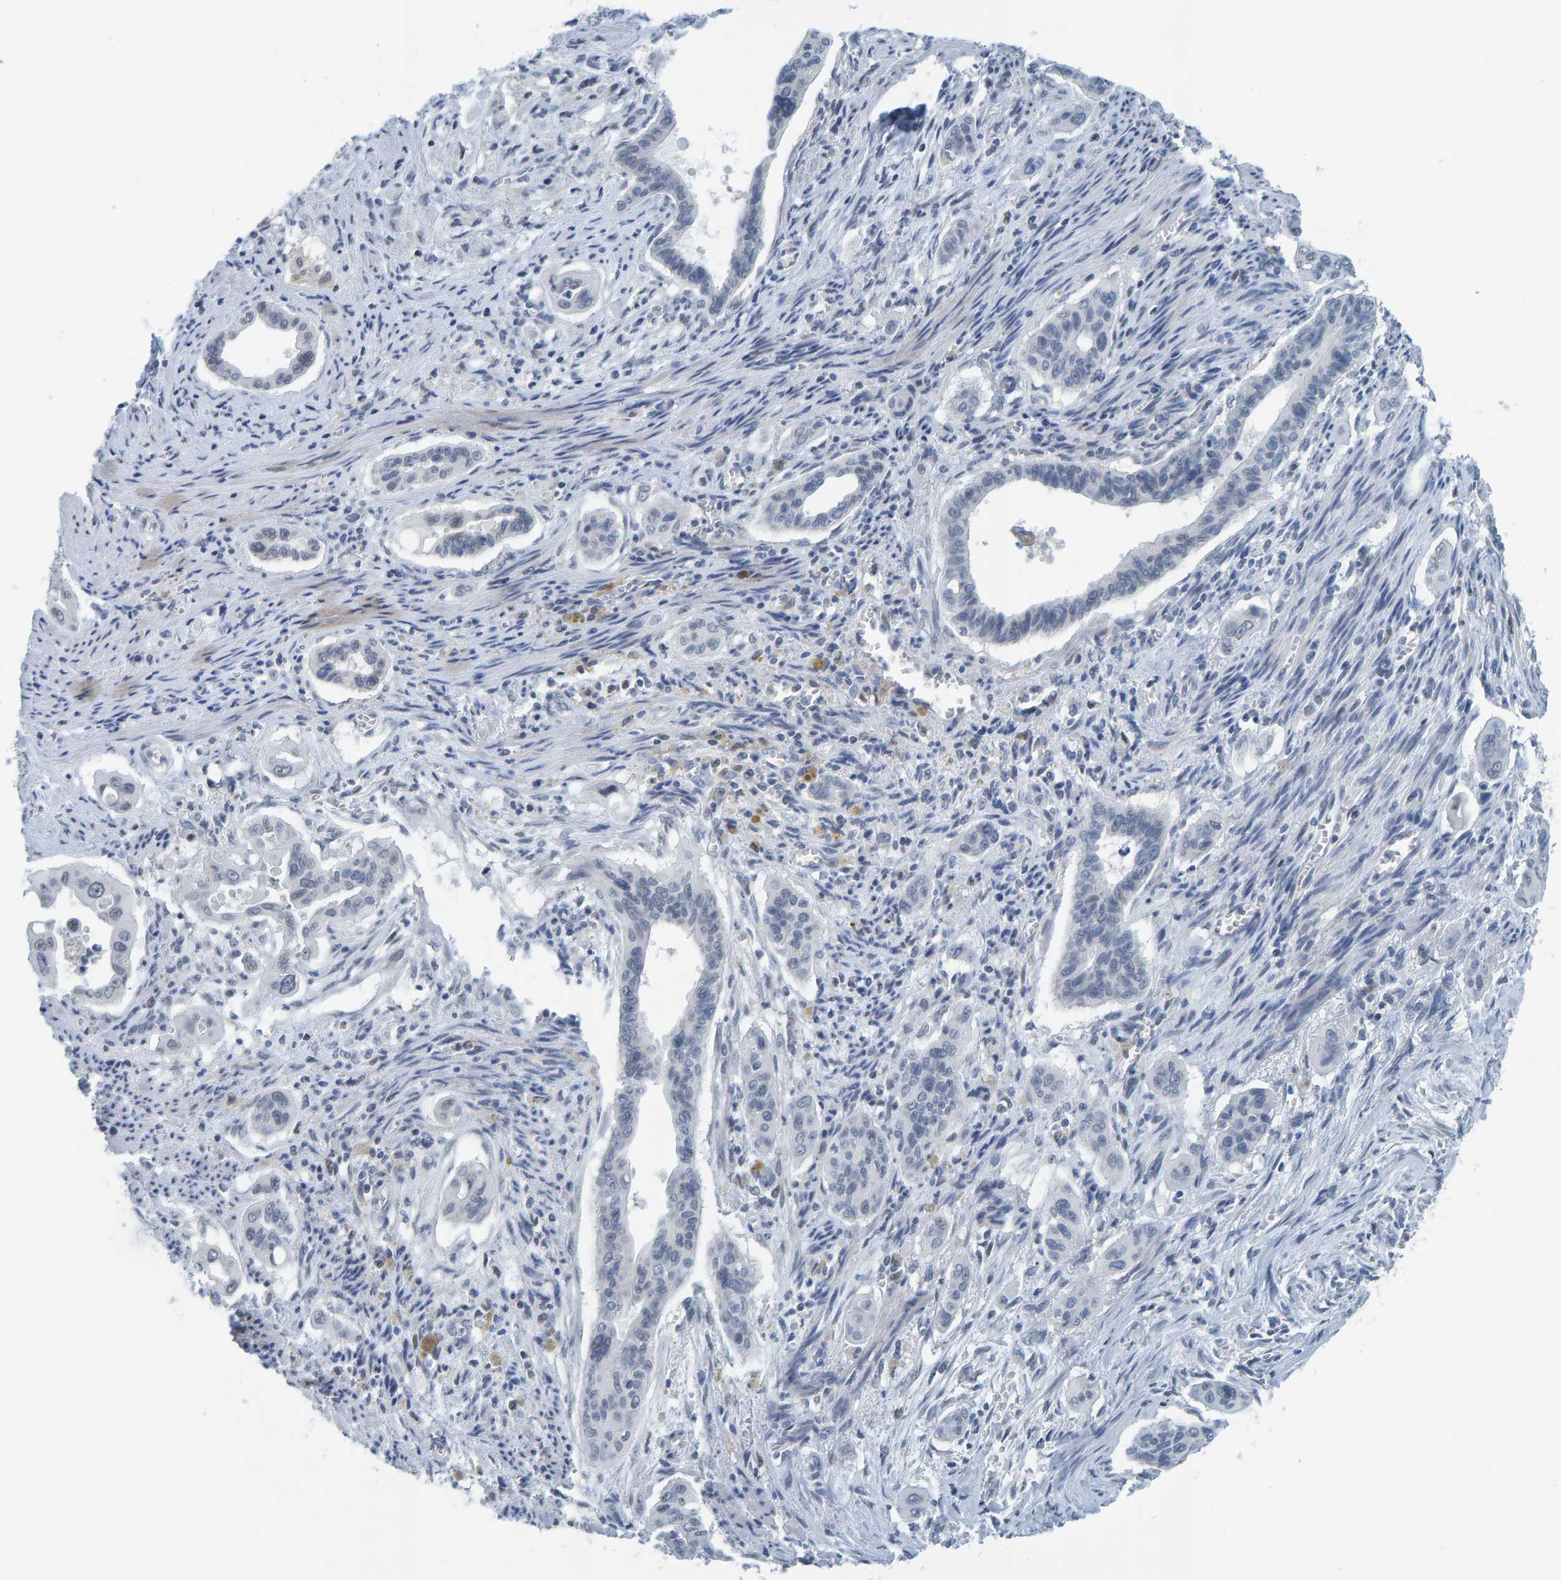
{"staining": {"intensity": "negative", "quantity": "none", "location": "none"}, "tissue": "pancreatic cancer", "cell_type": "Tumor cells", "image_type": "cancer", "snomed": [{"axis": "morphology", "description": "Adenocarcinoma, NOS"}, {"axis": "topography", "description": "Pancreas"}], "caption": "Image shows no protein expression in tumor cells of pancreatic cancer (adenocarcinoma) tissue.", "gene": "CNP", "patient": {"sex": "male", "age": 77}}